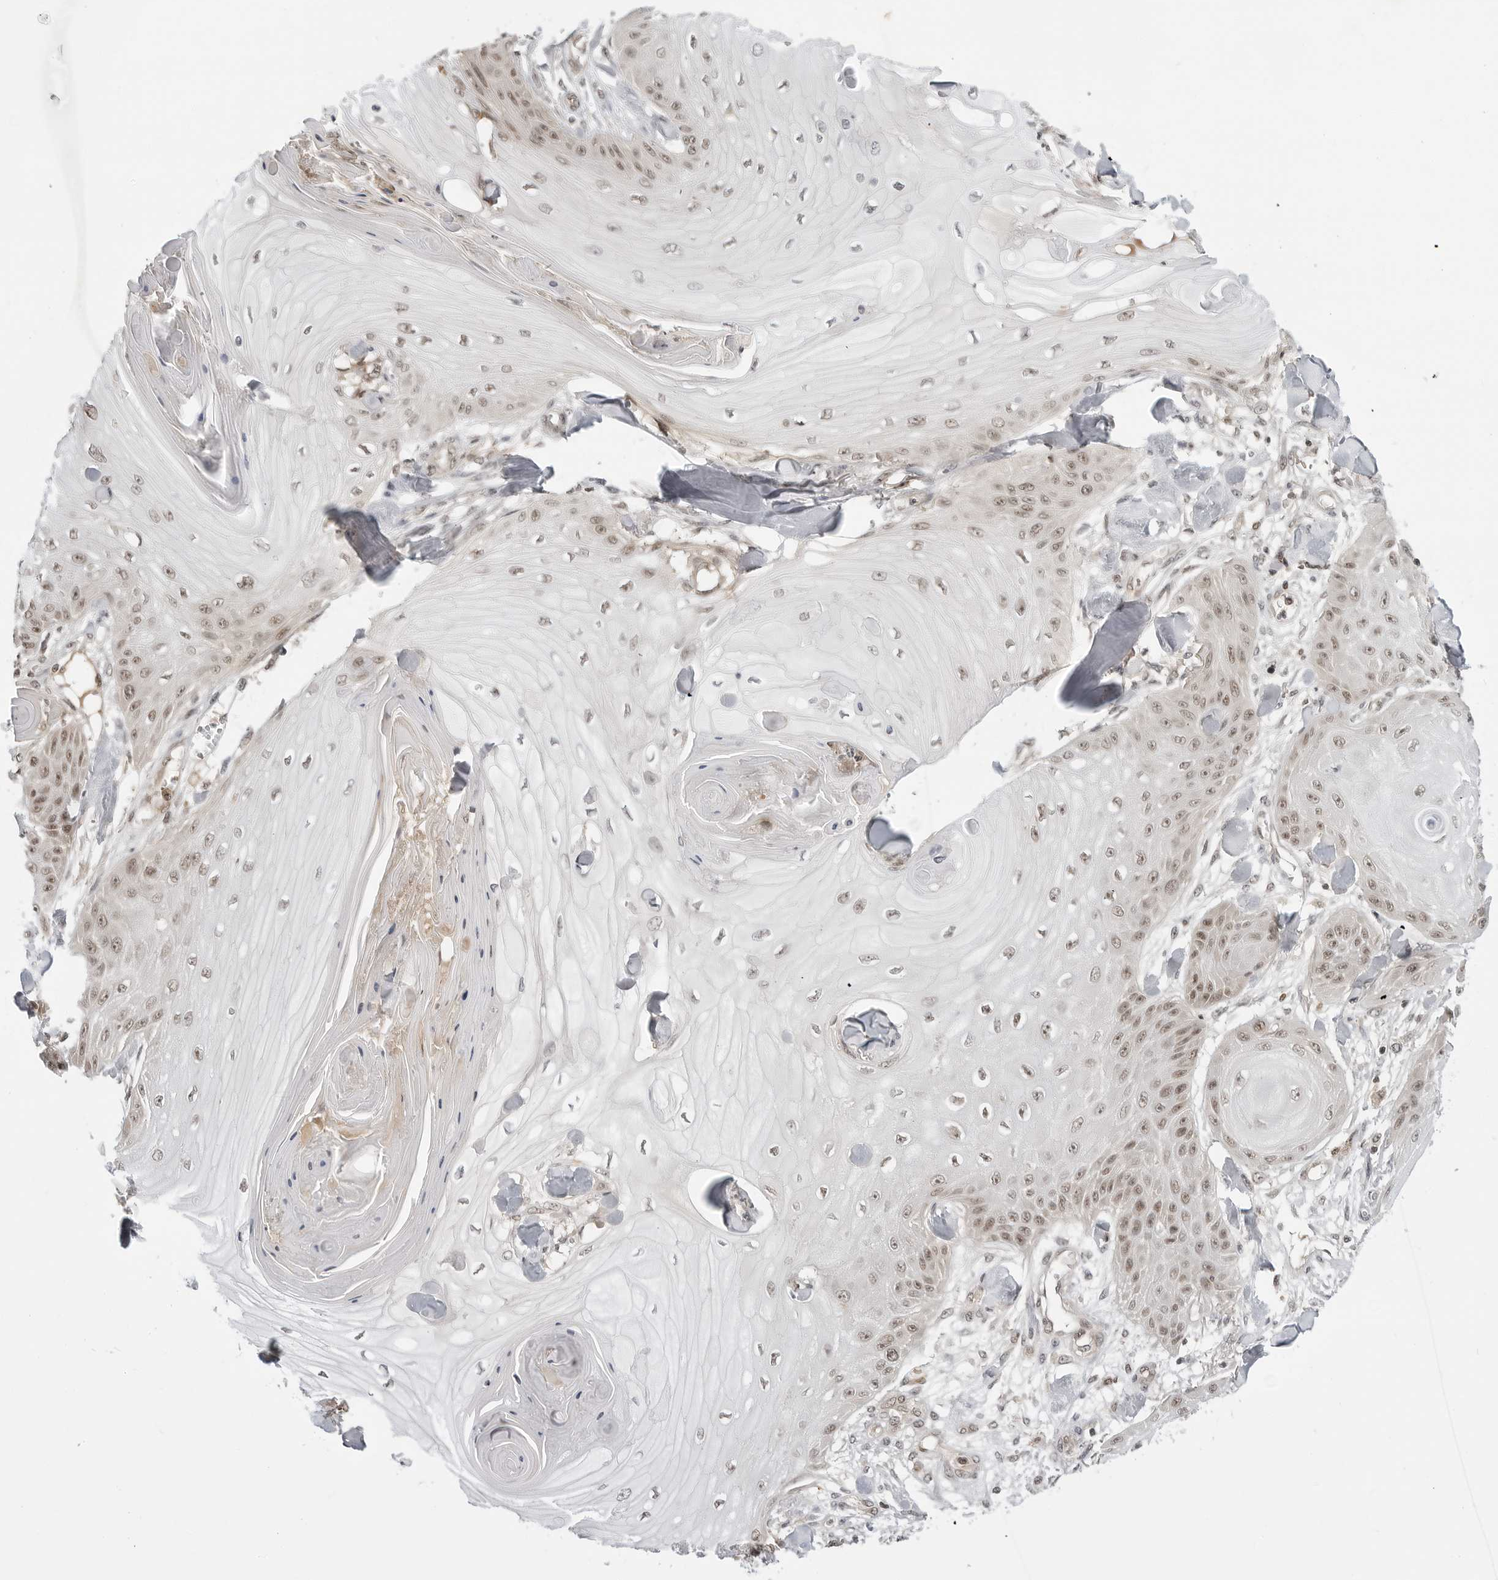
{"staining": {"intensity": "moderate", "quantity": ">75%", "location": "nuclear"}, "tissue": "skin cancer", "cell_type": "Tumor cells", "image_type": "cancer", "snomed": [{"axis": "morphology", "description": "Squamous cell carcinoma, NOS"}, {"axis": "topography", "description": "Skin"}], "caption": "Immunohistochemical staining of human skin squamous cell carcinoma reveals medium levels of moderate nuclear protein positivity in about >75% of tumor cells.", "gene": "C8orf33", "patient": {"sex": "male", "age": 74}}